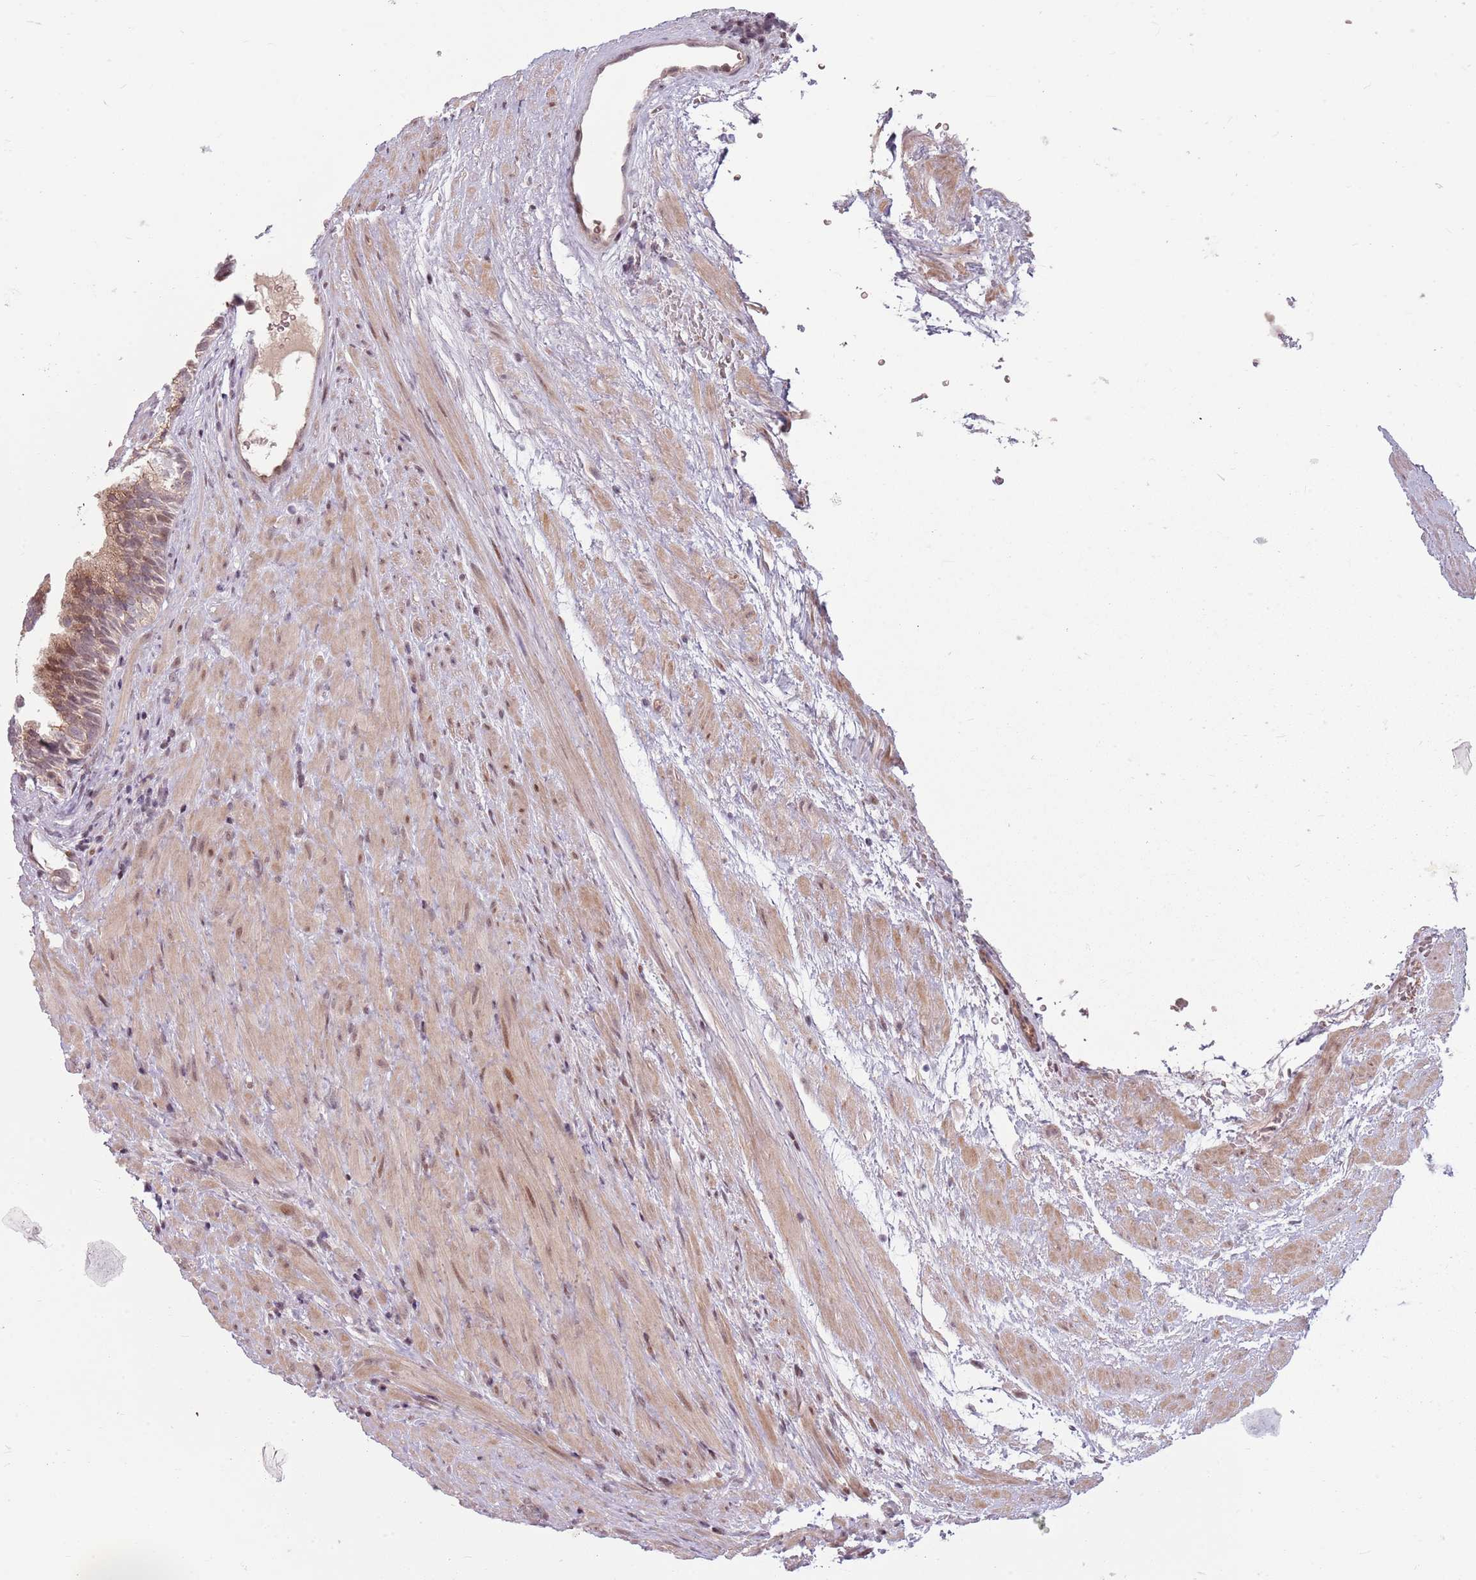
{"staining": {"intensity": "moderate", "quantity": ">75%", "location": "cytoplasmic/membranous,nuclear"}, "tissue": "prostate", "cell_type": "Glandular cells", "image_type": "normal", "snomed": [{"axis": "morphology", "description": "Normal tissue, NOS"}, {"axis": "topography", "description": "Prostate"}], "caption": "Moderate cytoplasmic/membranous,nuclear staining for a protein is seen in approximately >75% of glandular cells of benign prostate using immunohistochemistry.", "gene": "ADGRG1", "patient": {"sex": "male", "age": 76}}